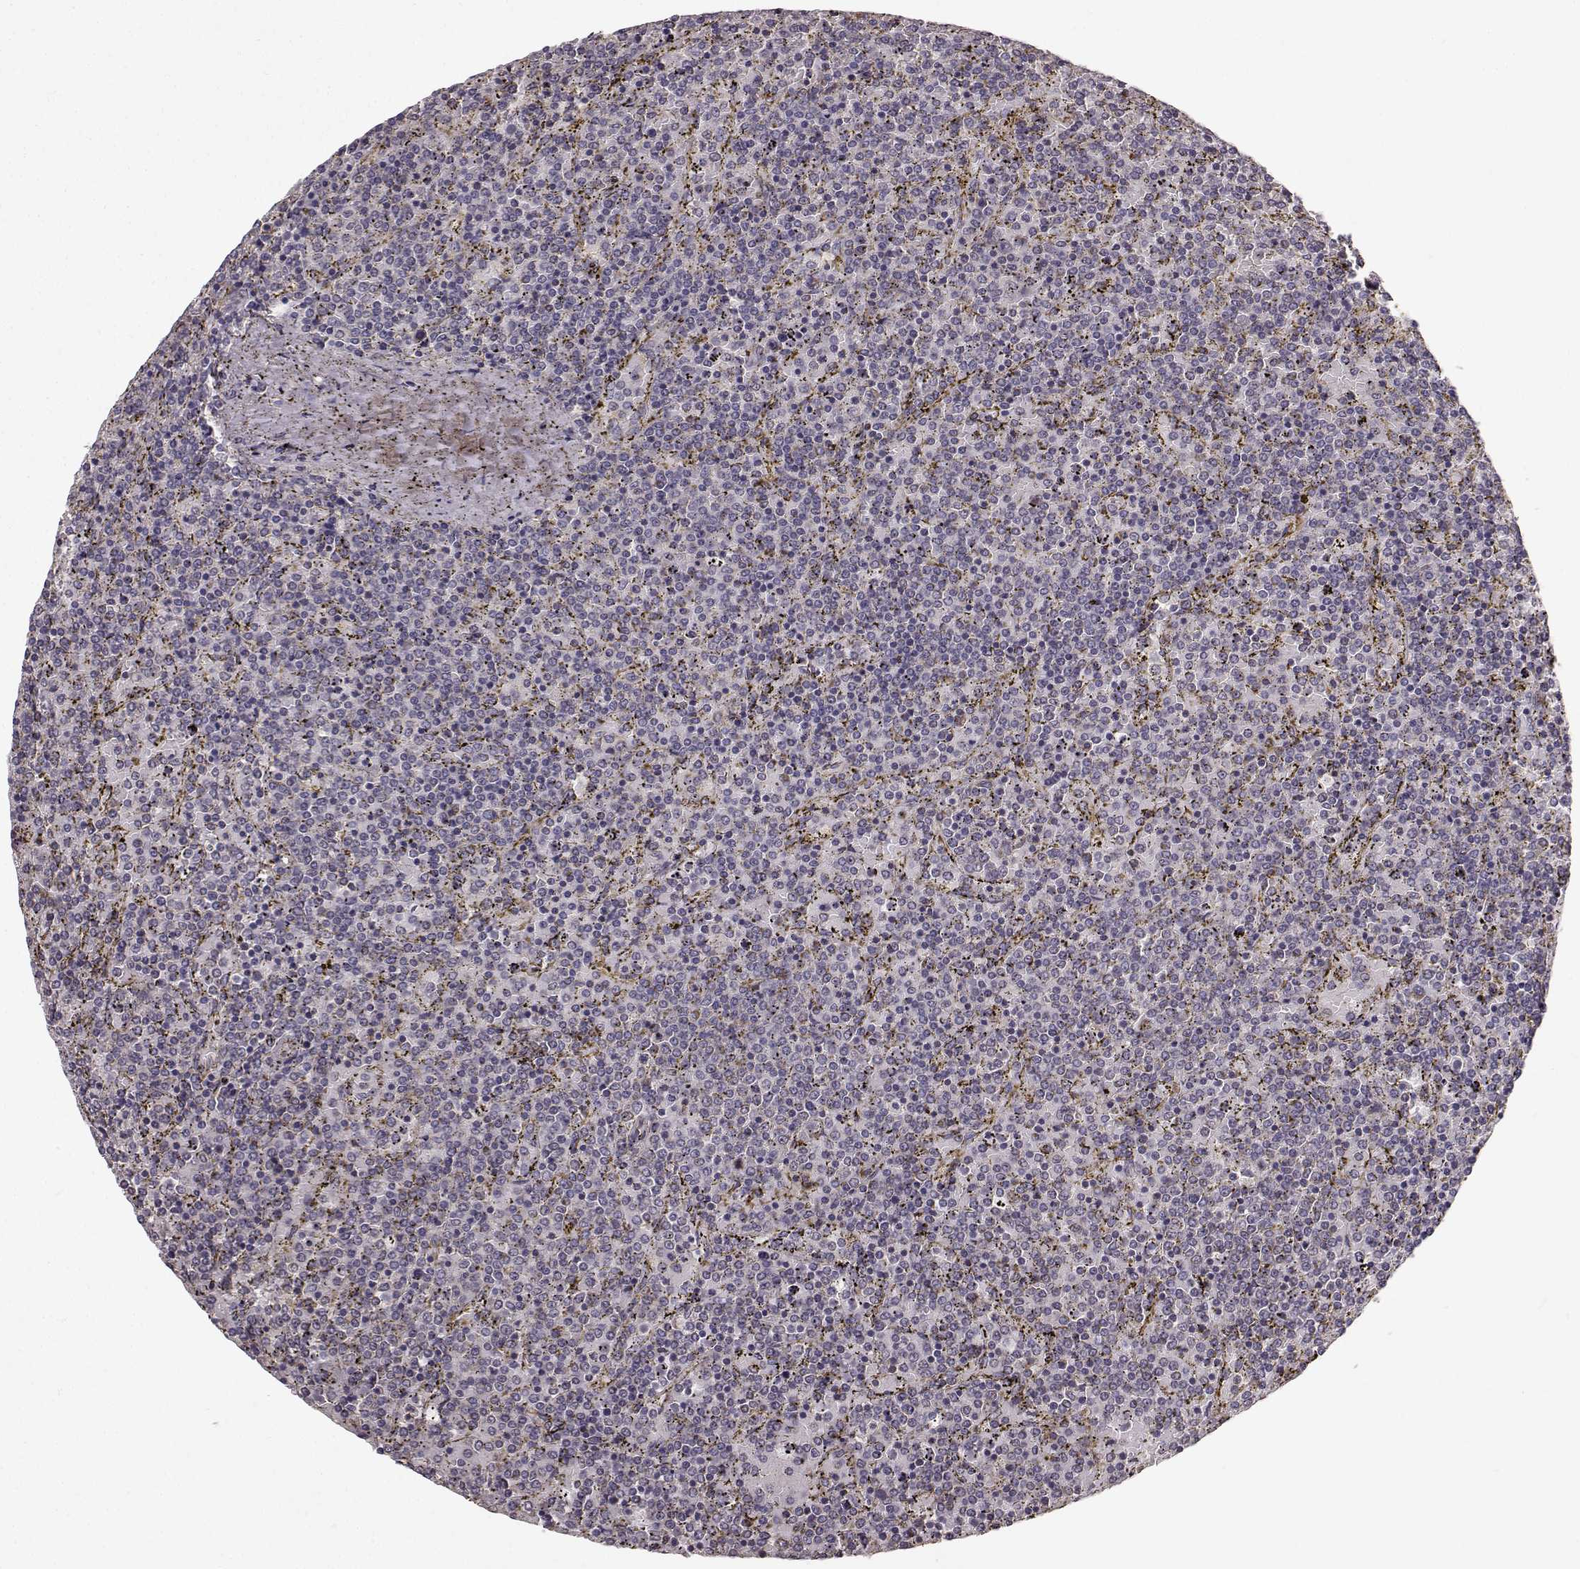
{"staining": {"intensity": "negative", "quantity": "none", "location": "none"}, "tissue": "lymphoma", "cell_type": "Tumor cells", "image_type": "cancer", "snomed": [{"axis": "morphology", "description": "Malignant lymphoma, non-Hodgkin's type, Low grade"}, {"axis": "topography", "description": "Spleen"}], "caption": "Immunohistochemistry (IHC) of human malignant lymphoma, non-Hodgkin's type (low-grade) displays no positivity in tumor cells.", "gene": "ERBB3", "patient": {"sex": "female", "age": 77}}